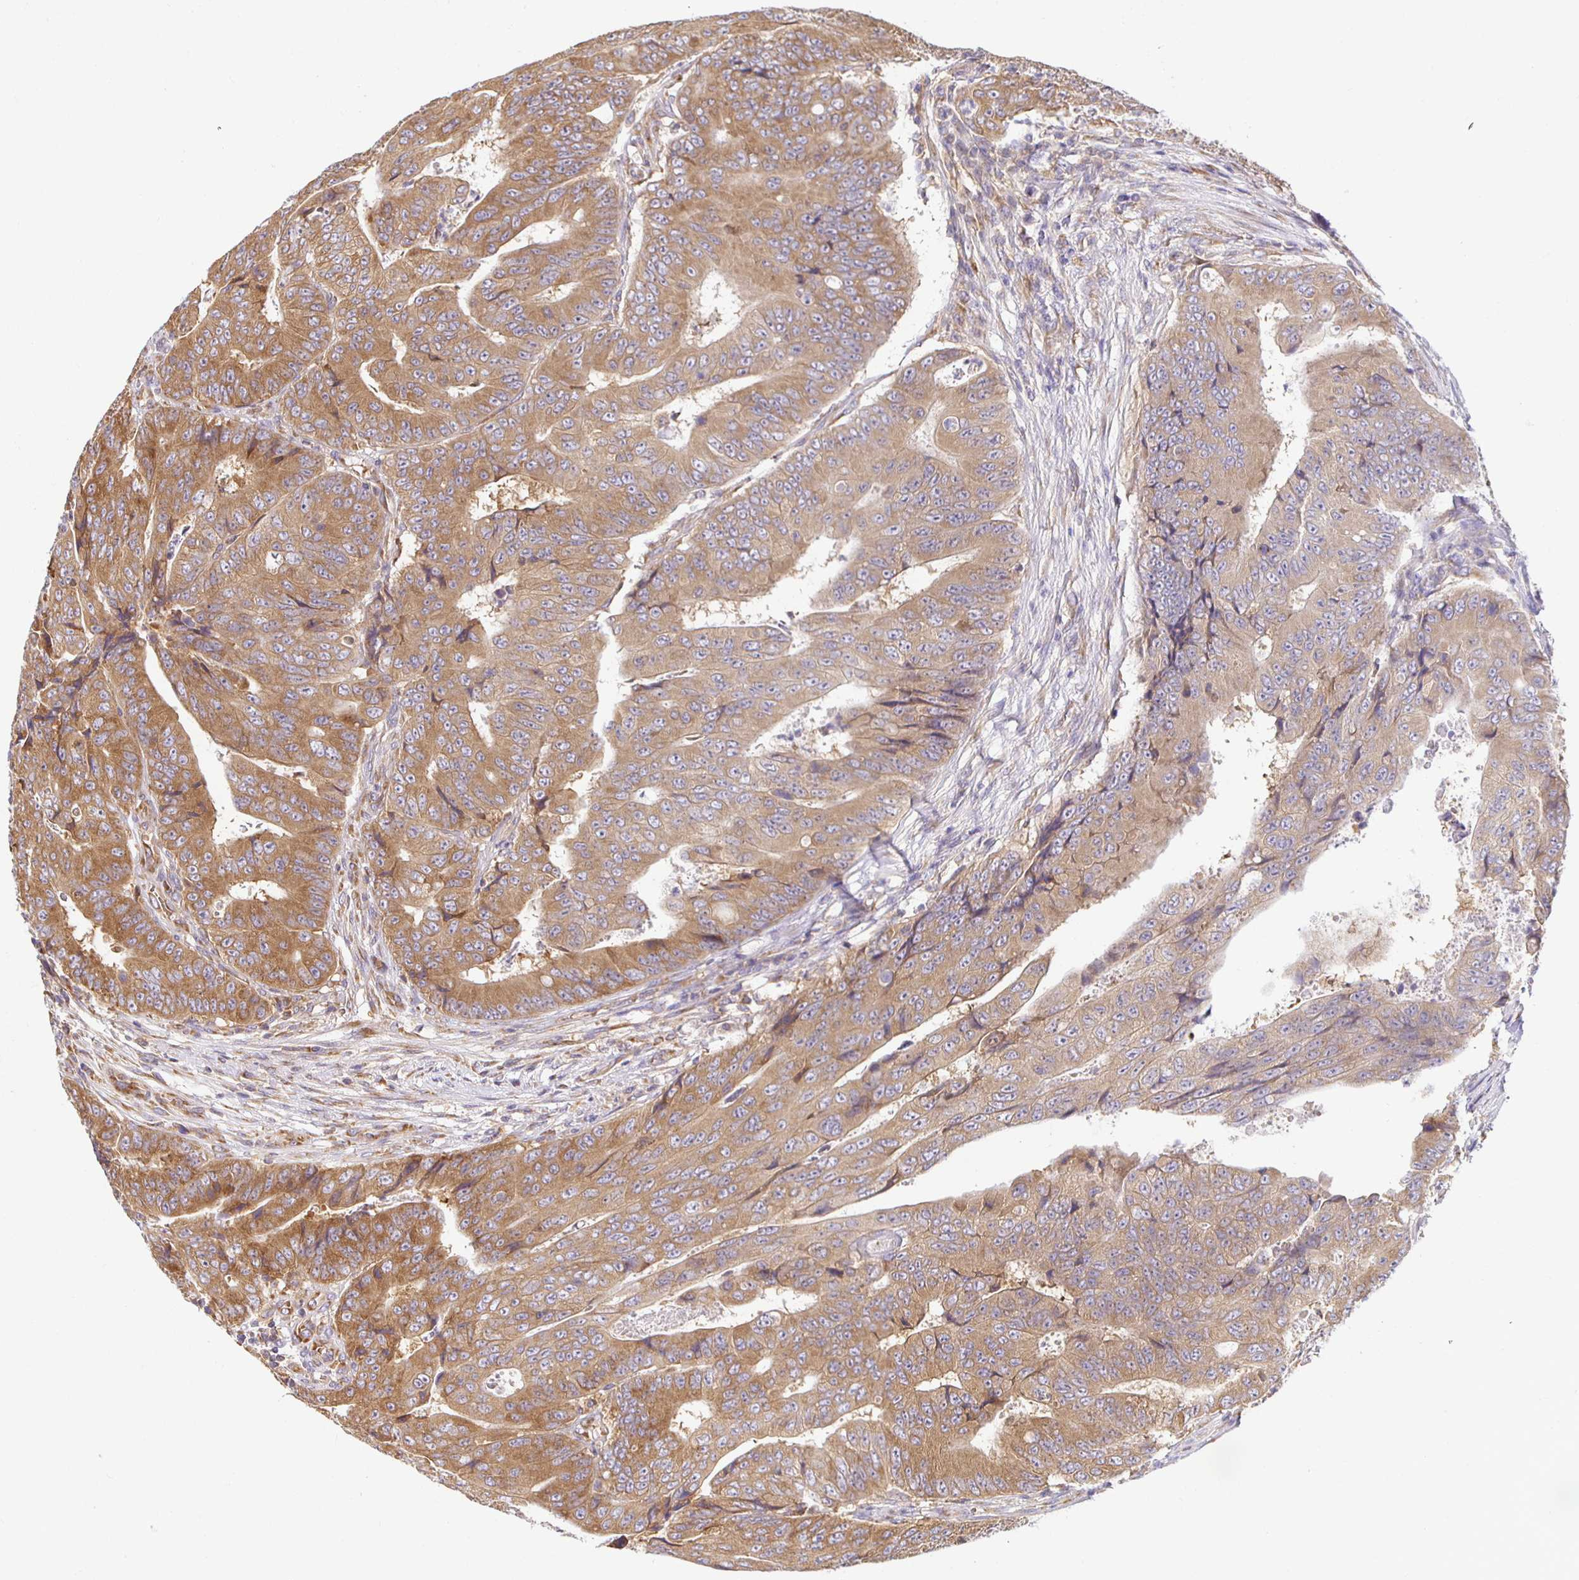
{"staining": {"intensity": "moderate", "quantity": ">75%", "location": "cytoplasmic/membranous"}, "tissue": "colorectal cancer", "cell_type": "Tumor cells", "image_type": "cancer", "snomed": [{"axis": "morphology", "description": "Adenocarcinoma, NOS"}, {"axis": "topography", "description": "Colon"}], "caption": "Human colorectal cancer (adenocarcinoma) stained with a brown dye exhibits moderate cytoplasmic/membranous positive staining in approximately >75% of tumor cells.", "gene": "IRAK1", "patient": {"sex": "female", "age": 48}}